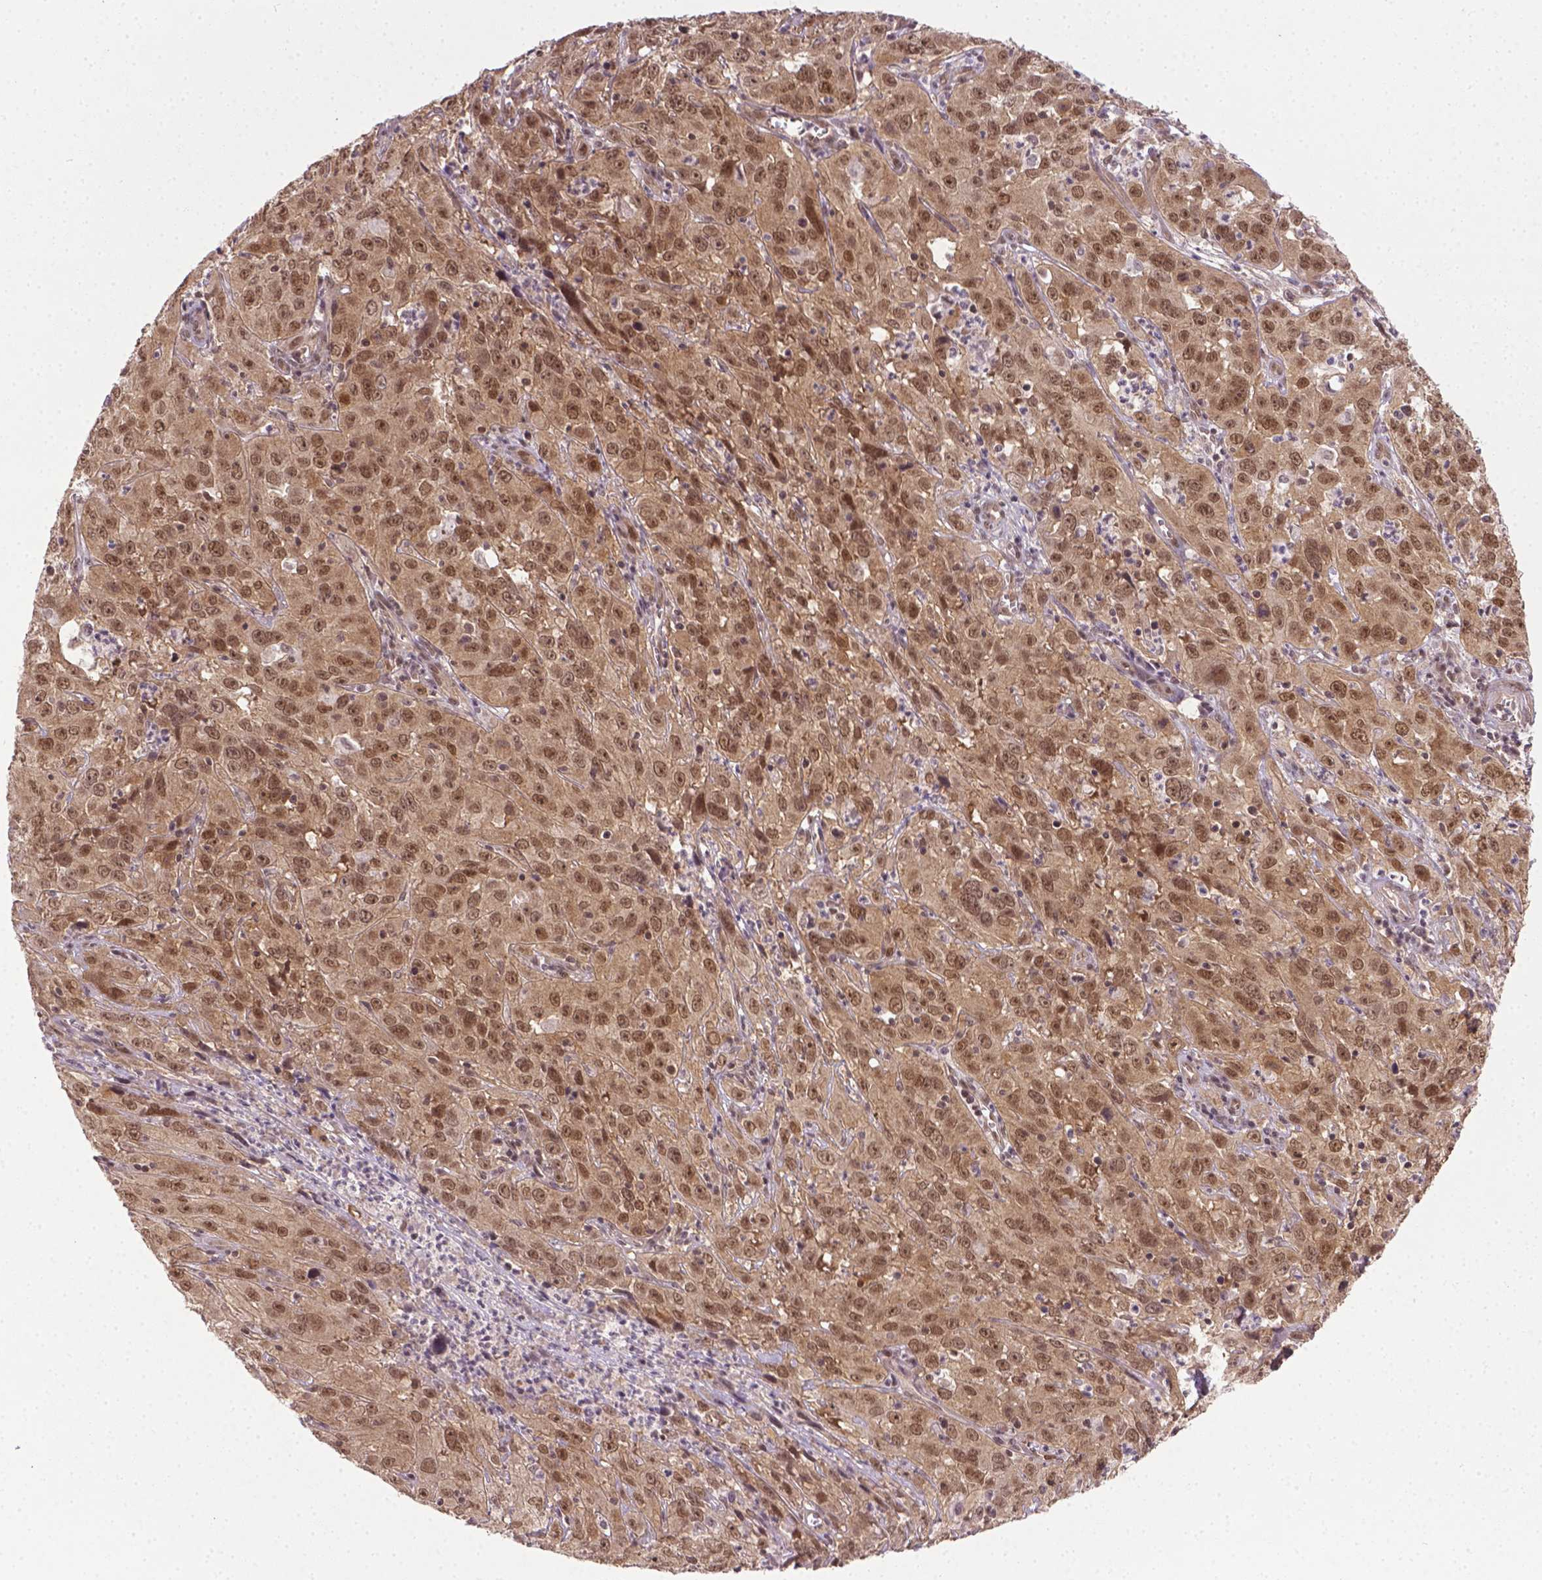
{"staining": {"intensity": "moderate", "quantity": ">75%", "location": "nuclear"}, "tissue": "cervical cancer", "cell_type": "Tumor cells", "image_type": "cancer", "snomed": [{"axis": "morphology", "description": "Squamous cell carcinoma, NOS"}, {"axis": "topography", "description": "Cervix"}], "caption": "Immunohistochemical staining of cervical squamous cell carcinoma exhibits moderate nuclear protein staining in approximately >75% of tumor cells.", "gene": "ANKRD54", "patient": {"sex": "female", "age": 32}}